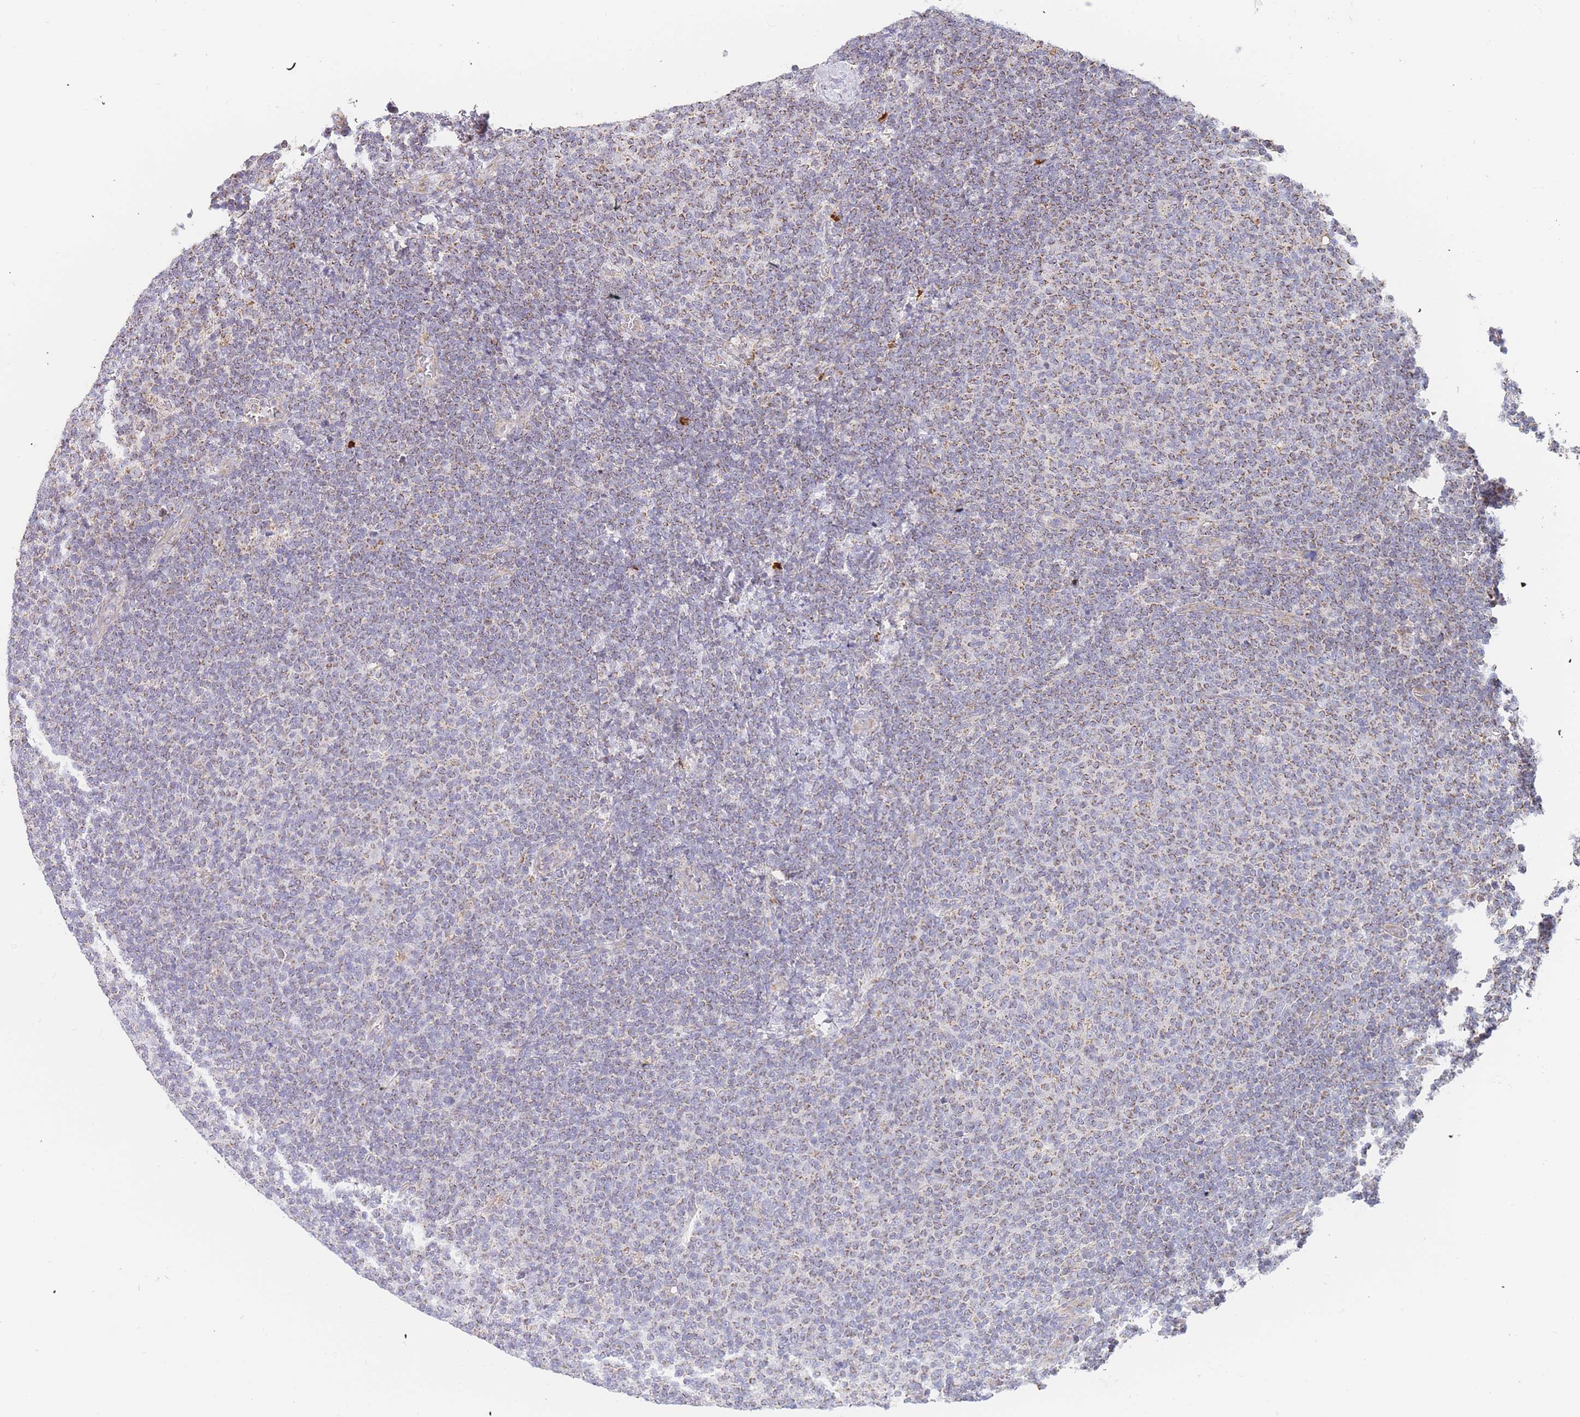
{"staining": {"intensity": "moderate", "quantity": "25%-75%", "location": "cytoplasmic/membranous"}, "tissue": "lymphoma", "cell_type": "Tumor cells", "image_type": "cancer", "snomed": [{"axis": "morphology", "description": "Malignant lymphoma, non-Hodgkin's type, Low grade"}, {"axis": "topography", "description": "Lymph node"}], "caption": "Lymphoma stained for a protein (brown) reveals moderate cytoplasmic/membranous positive staining in approximately 25%-75% of tumor cells.", "gene": "ADCY9", "patient": {"sex": "male", "age": 66}}